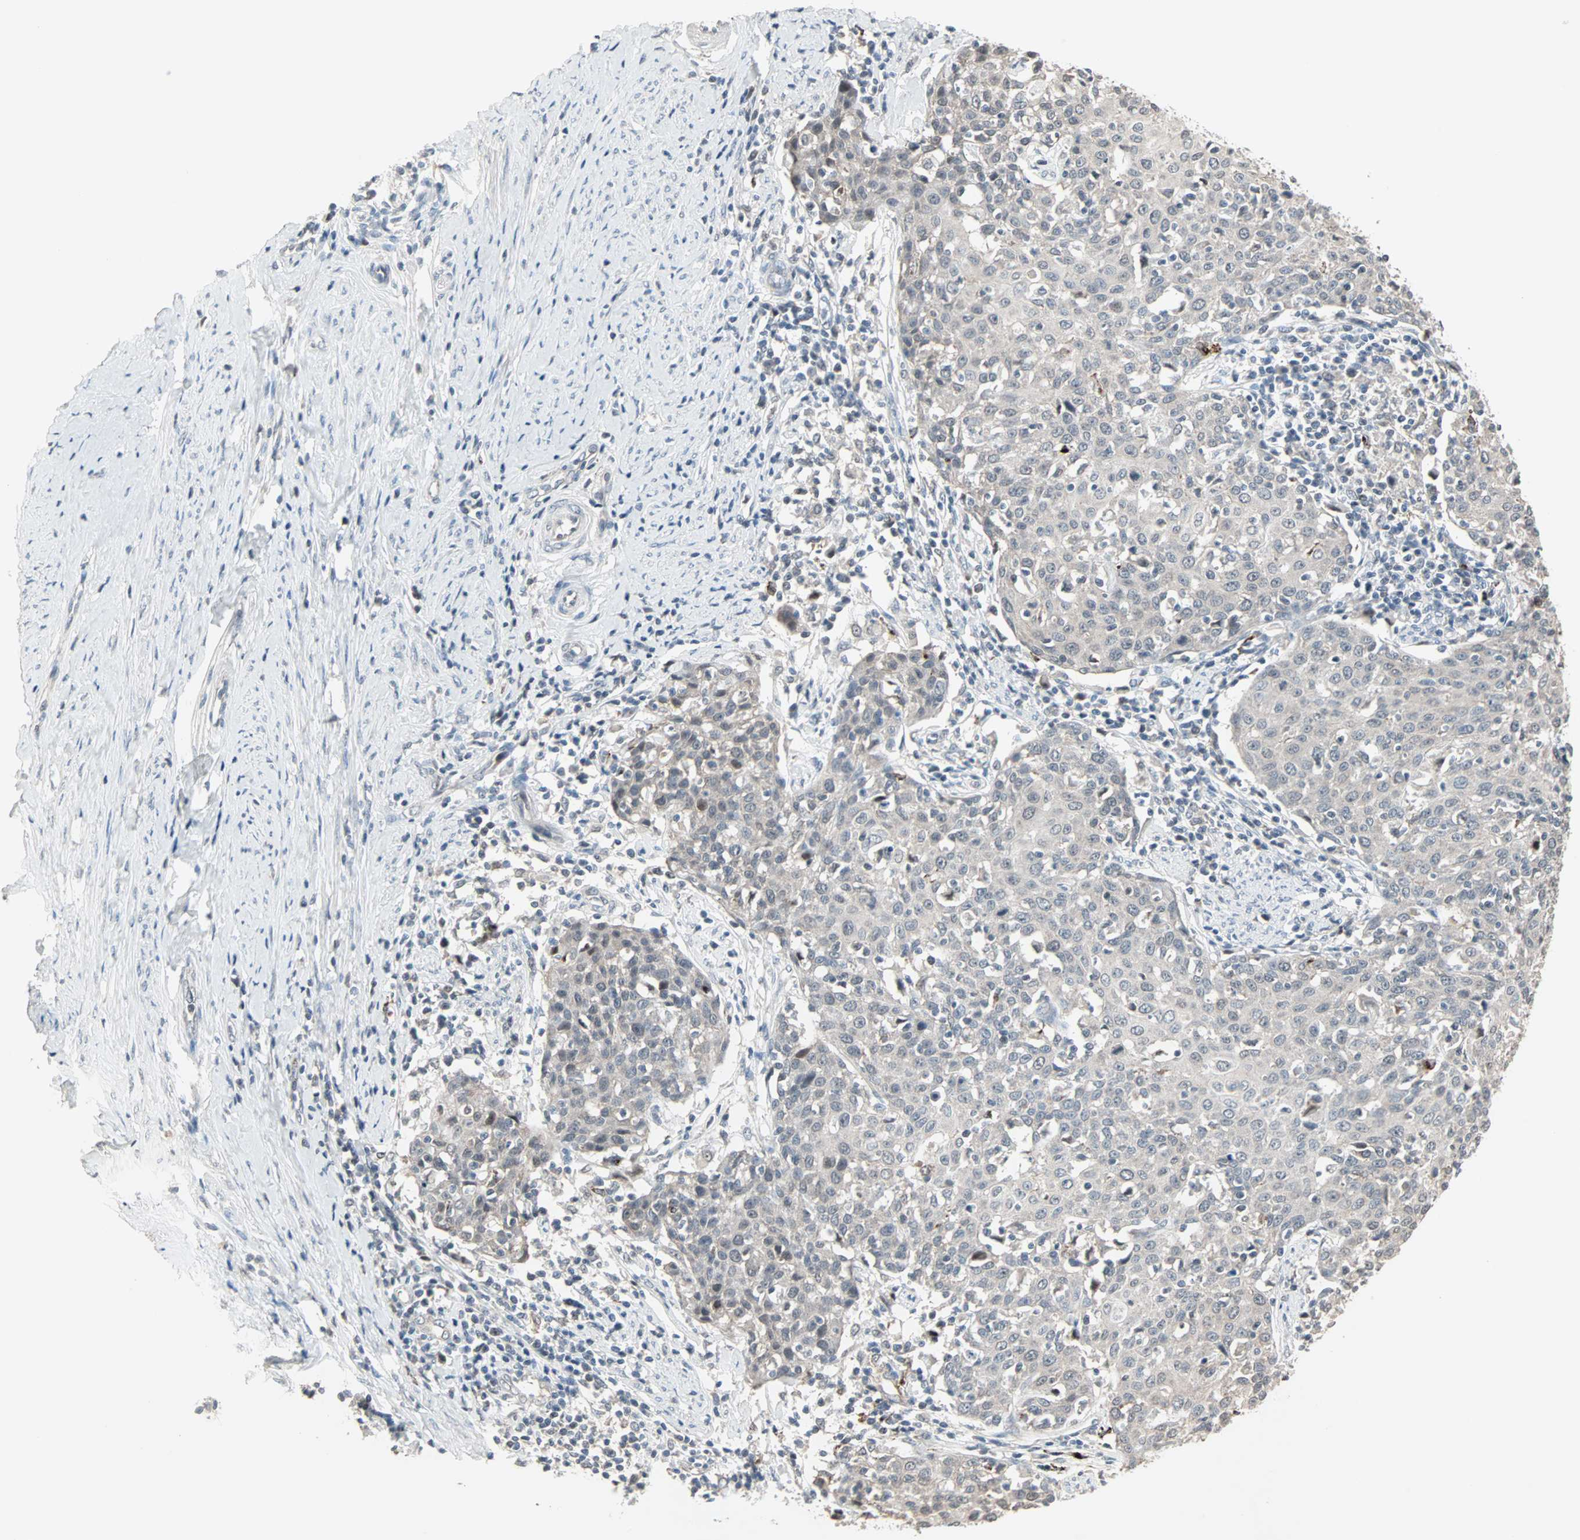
{"staining": {"intensity": "weak", "quantity": ">75%", "location": "cytoplasmic/membranous"}, "tissue": "cervical cancer", "cell_type": "Tumor cells", "image_type": "cancer", "snomed": [{"axis": "morphology", "description": "Squamous cell carcinoma, NOS"}, {"axis": "topography", "description": "Cervix"}], "caption": "DAB (3,3'-diaminobenzidine) immunohistochemical staining of human cervical squamous cell carcinoma displays weak cytoplasmic/membranous protein expression in about >75% of tumor cells.", "gene": "KDM4A", "patient": {"sex": "female", "age": 38}}